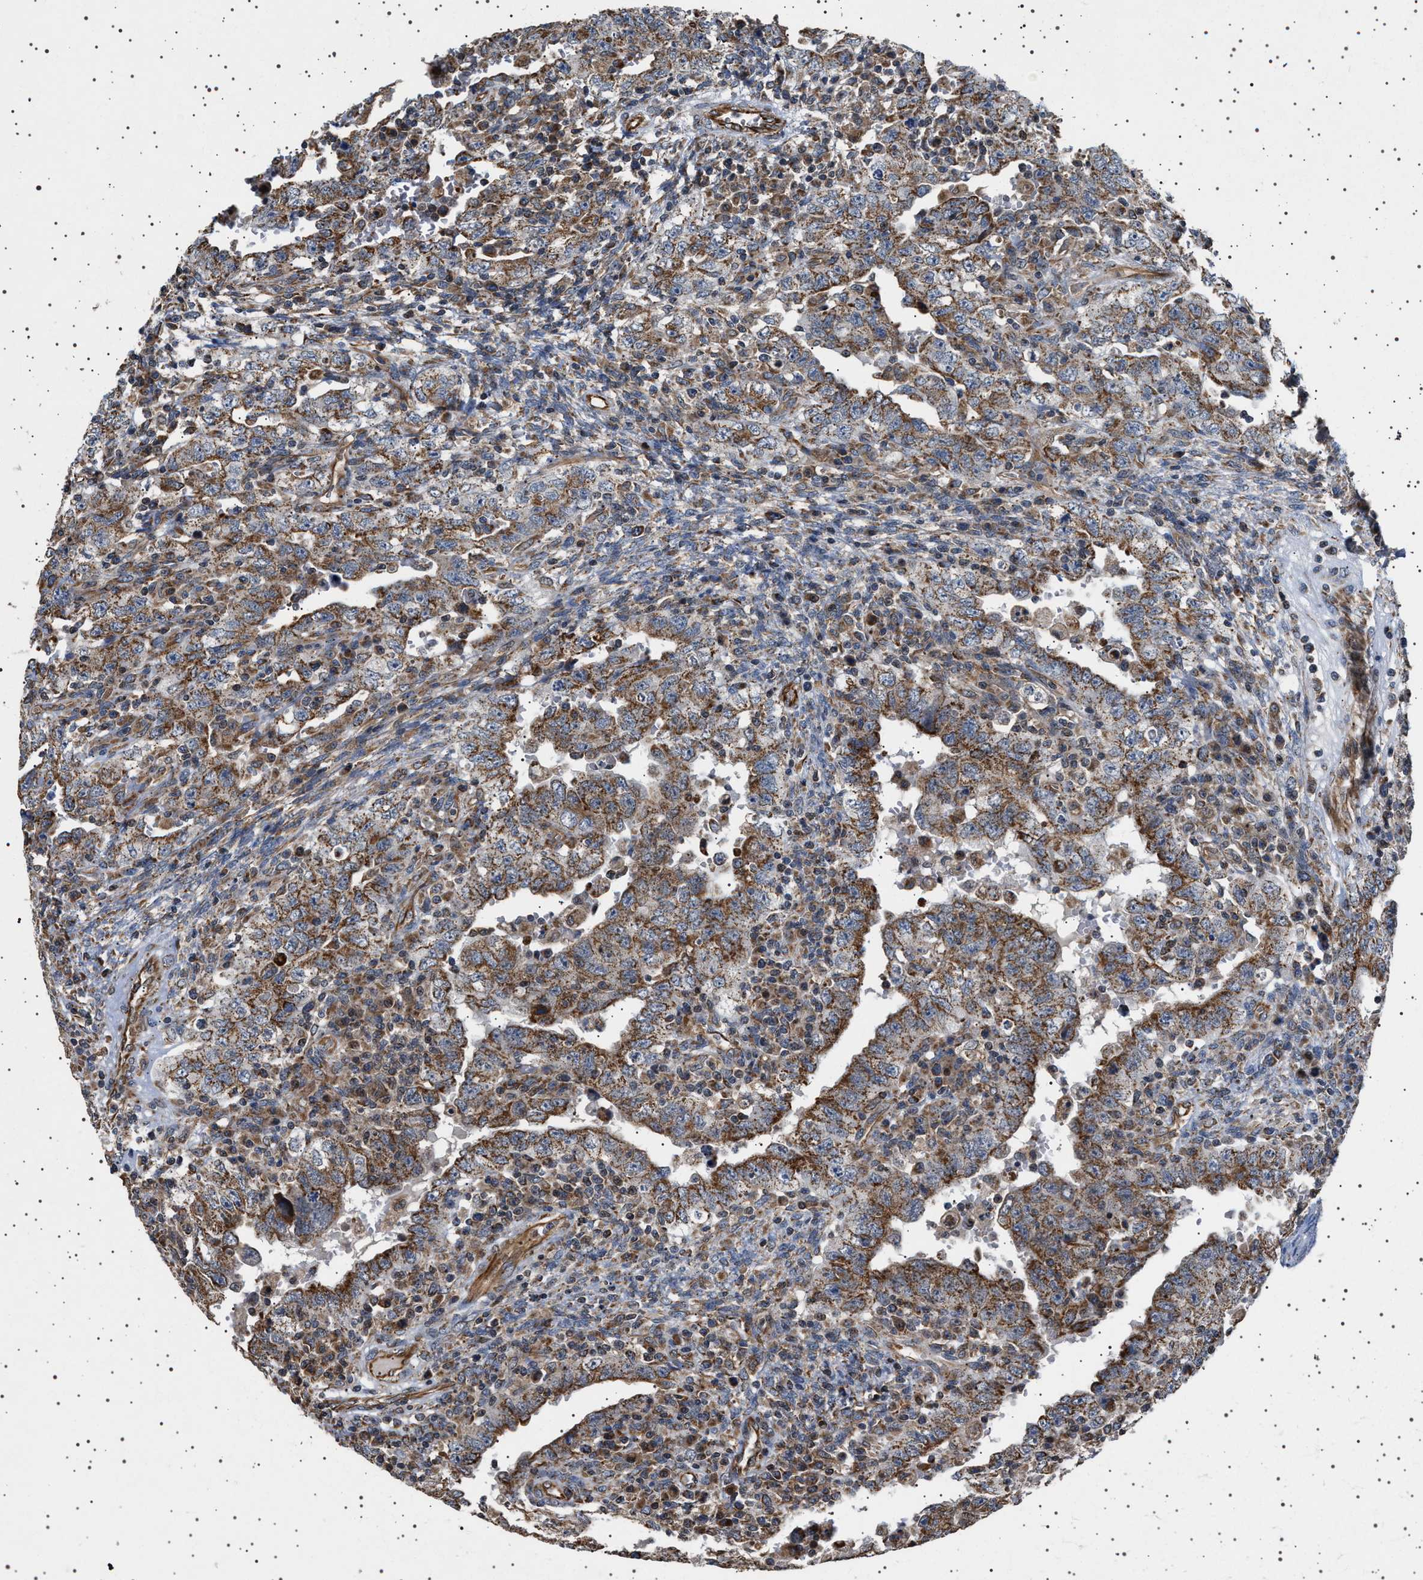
{"staining": {"intensity": "moderate", "quantity": ">75%", "location": "cytoplasmic/membranous"}, "tissue": "testis cancer", "cell_type": "Tumor cells", "image_type": "cancer", "snomed": [{"axis": "morphology", "description": "Carcinoma, Embryonal, NOS"}, {"axis": "topography", "description": "Testis"}], "caption": "The micrograph shows immunohistochemical staining of testis cancer. There is moderate cytoplasmic/membranous staining is appreciated in approximately >75% of tumor cells.", "gene": "TRUB2", "patient": {"sex": "male", "age": 26}}